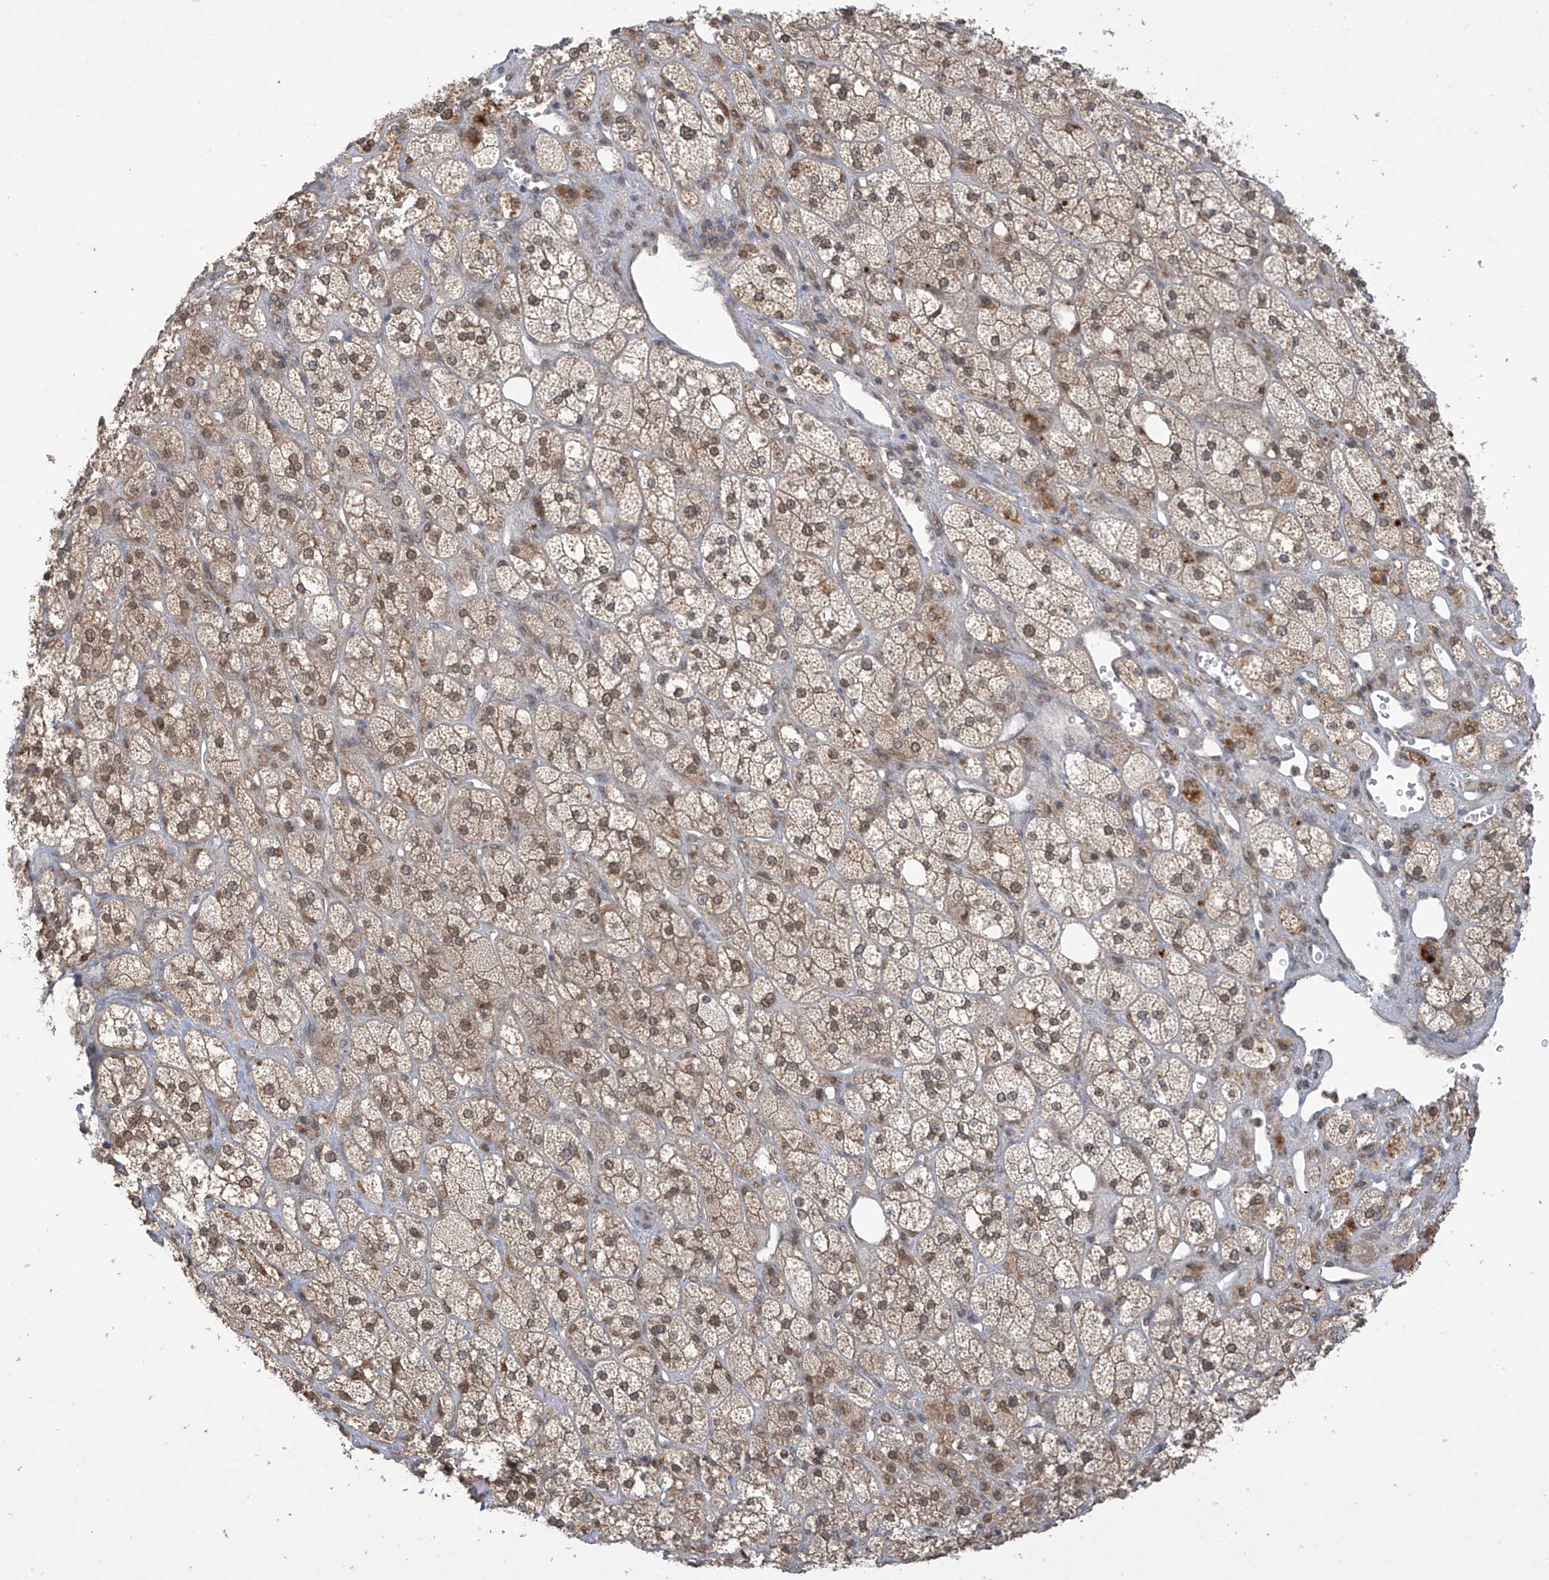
{"staining": {"intensity": "moderate", "quantity": ">75%", "location": "cytoplasmic/membranous,nuclear"}, "tissue": "adrenal gland", "cell_type": "Glandular cells", "image_type": "normal", "snomed": [{"axis": "morphology", "description": "Normal tissue, NOS"}, {"axis": "topography", "description": "Adrenal gland"}], "caption": "Unremarkable adrenal gland displays moderate cytoplasmic/membranous,nuclear expression in approximately >75% of glandular cells (Stains: DAB in brown, nuclei in blue, Microscopy: brightfield microscopy at high magnification)..", "gene": "LCOR", "patient": {"sex": "male", "age": 61}}